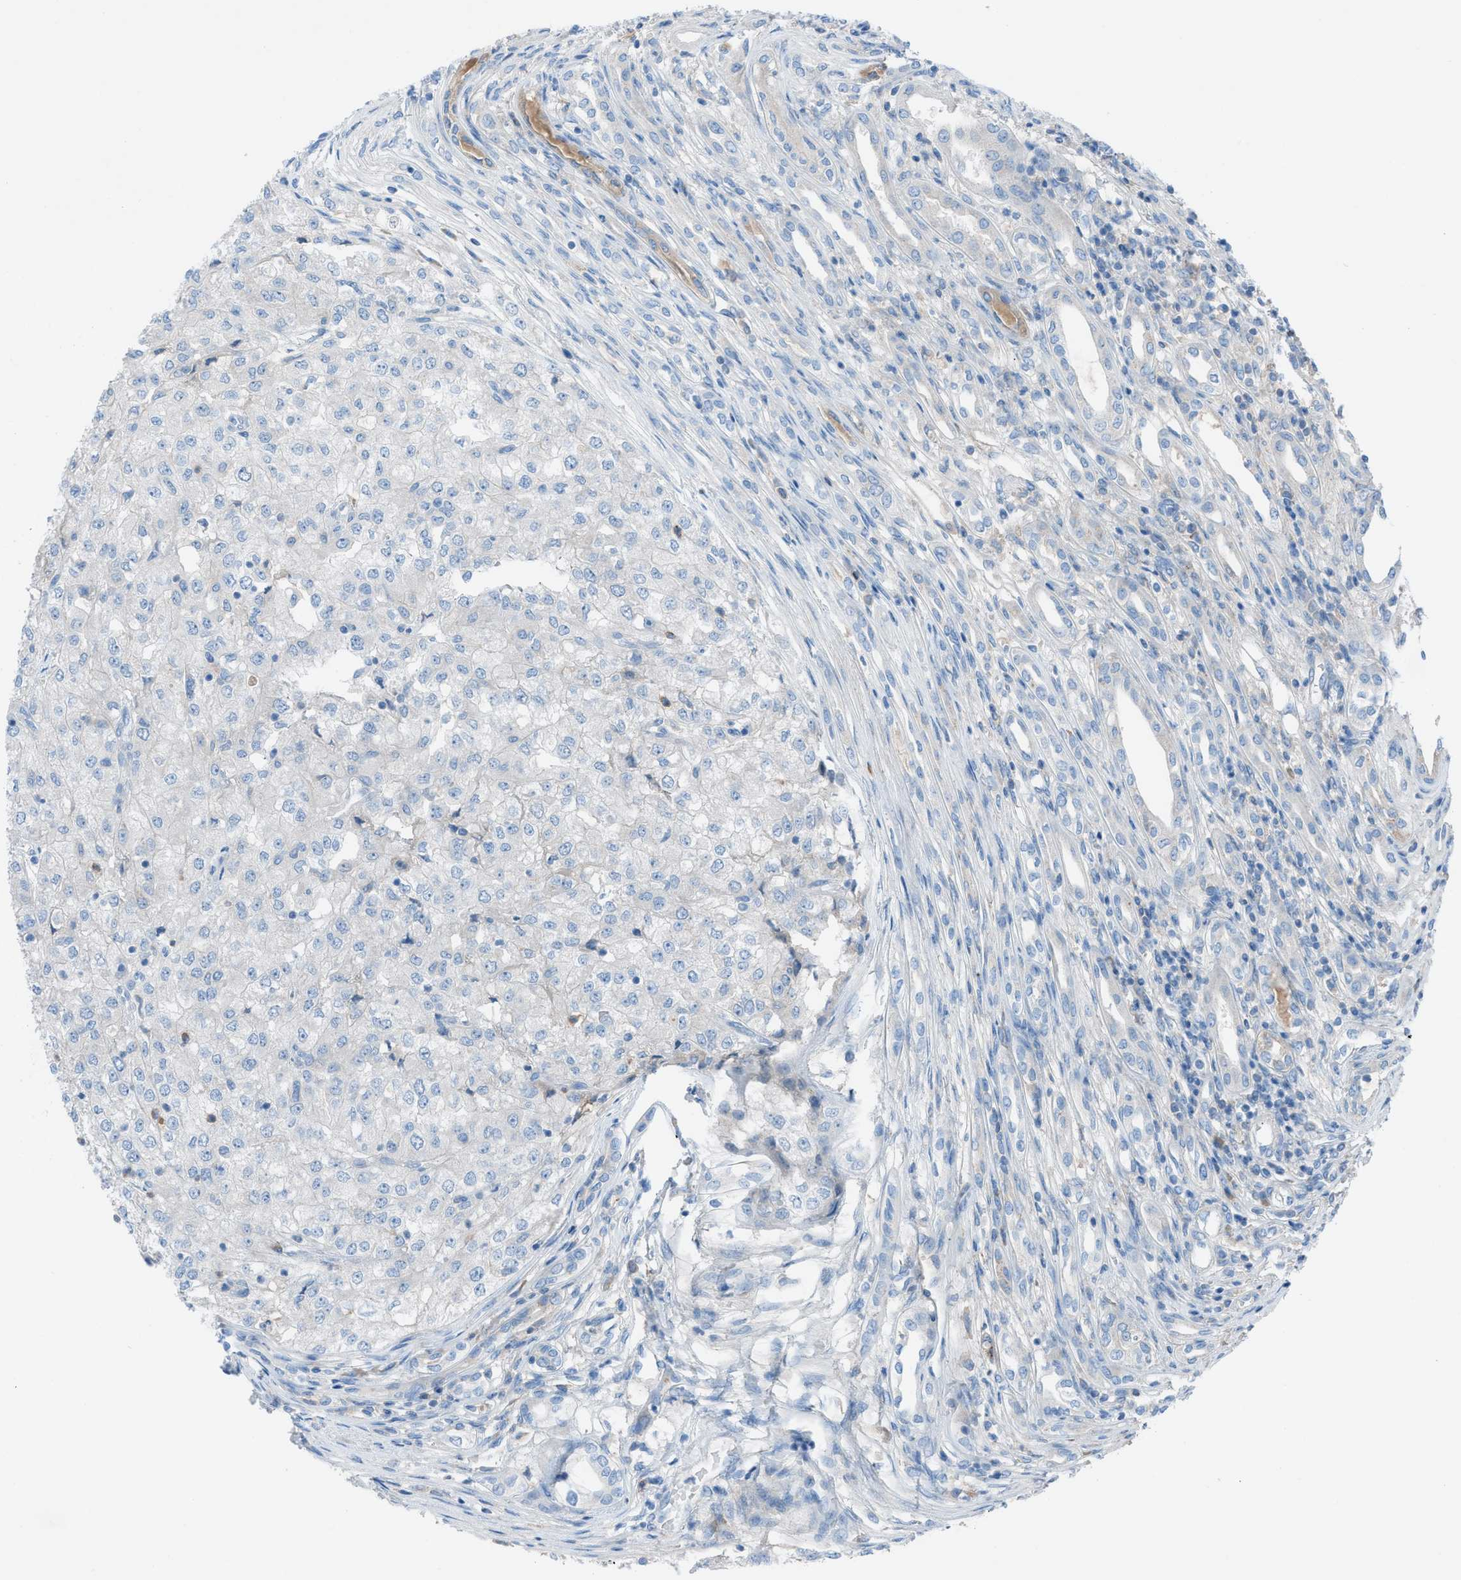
{"staining": {"intensity": "negative", "quantity": "none", "location": "none"}, "tissue": "renal cancer", "cell_type": "Tumor cells", "image_type": "cancer", "snomed": [{"axis": "morphology", "description": "Adenocarcinoma, NOS"}, {"axis": "topography", "description": "Kidney"}], "caption": "High magnification brightfield microscopy of renal cancer (adenocarcinoma) stained with DAB (brown) and counterstained with hematoxylin (blue): tumor cells show no significant positivity. Brightfield microscopy of IHC stained with DAB (3,3'-diaminobenzidine) (brown) and hematoxylin (blue), captured at high magnification.", "gene": "C5AR2", "patient": {"sex": "female", "age": 54}}